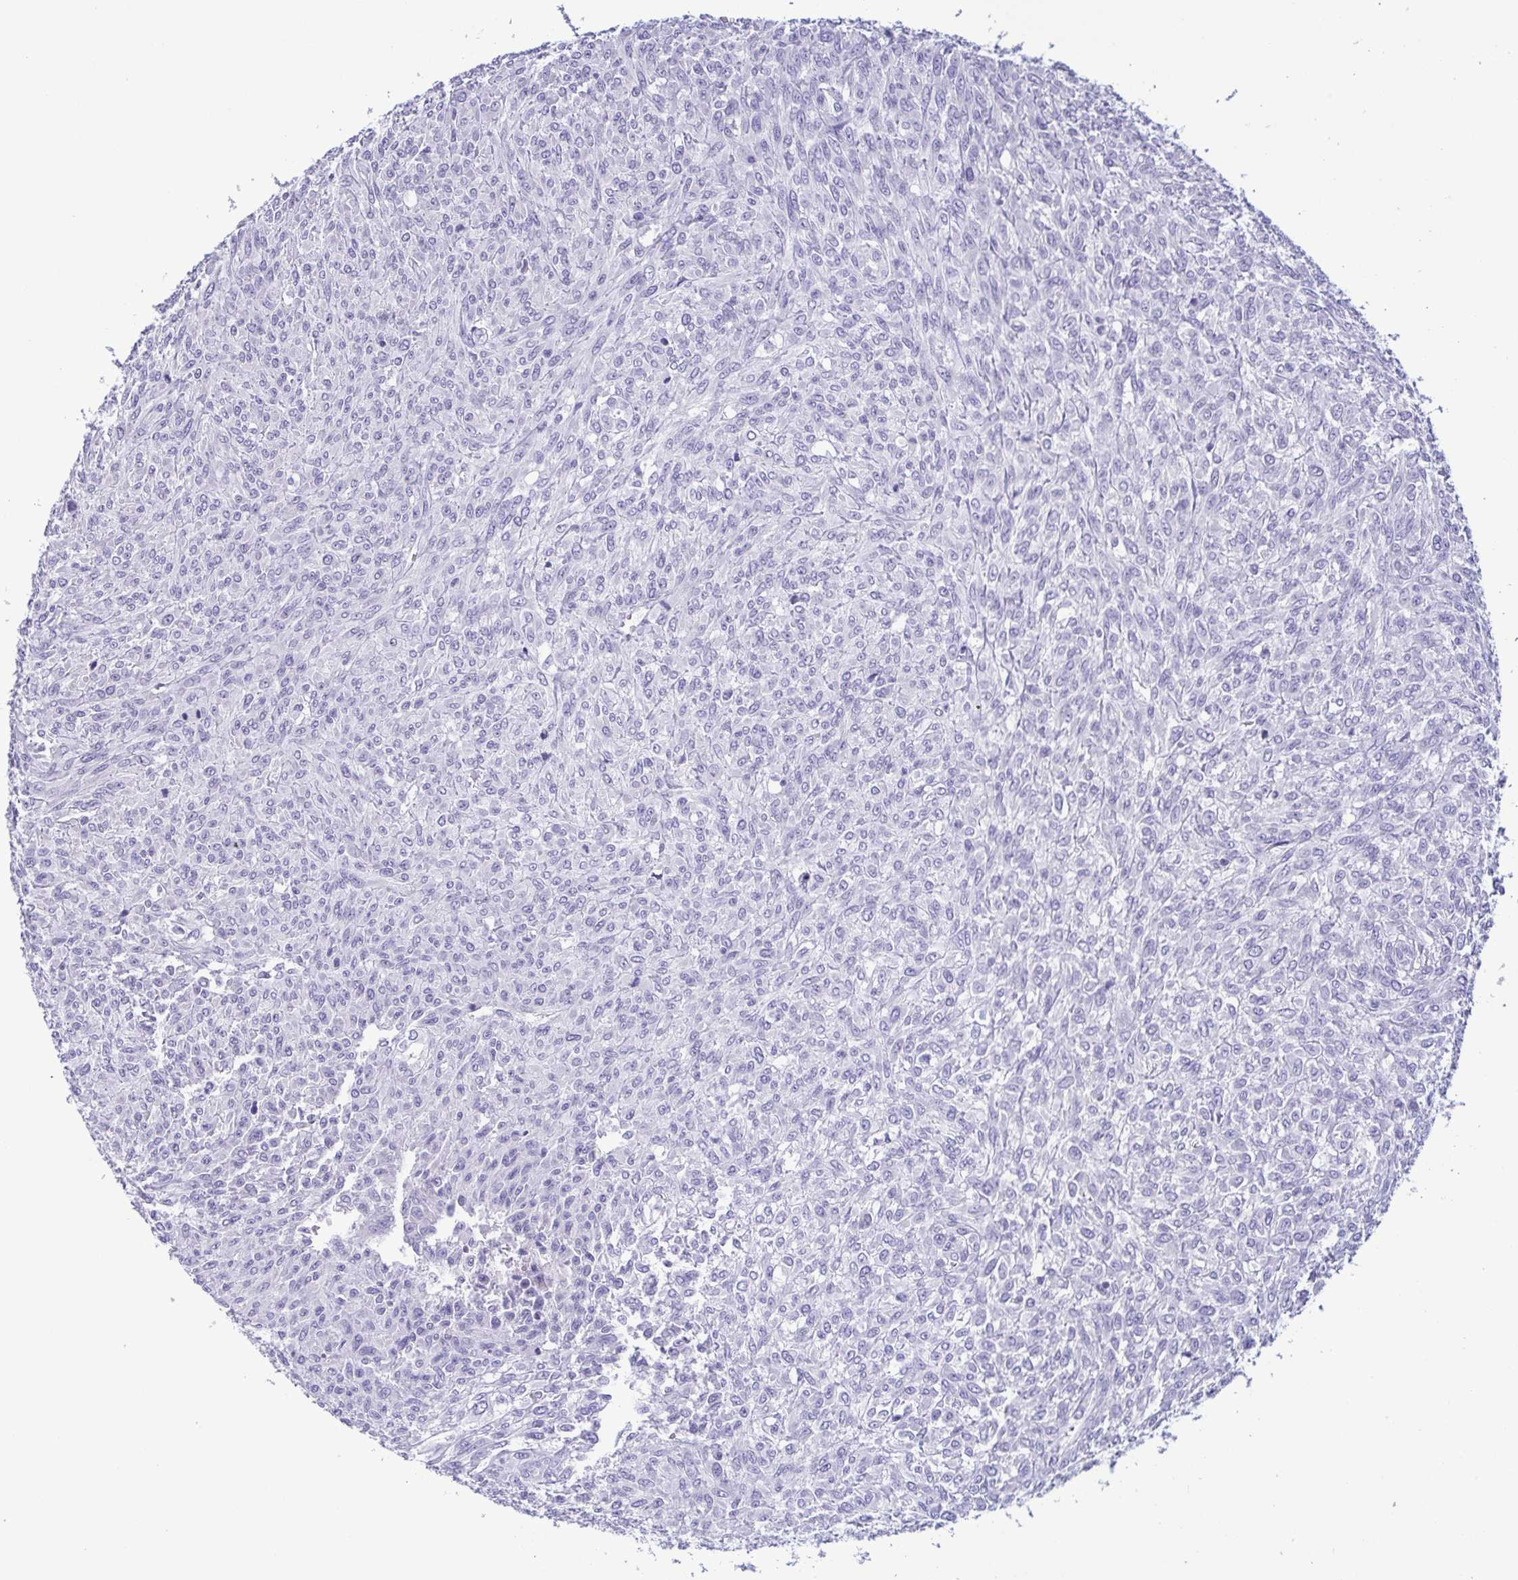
{"staining": {"intensity": "negative", "quantity": "none", "location": "none"}, "tissue": "renal cancer", "cell_type": "Tumor cells", "image_type": "cancer", "snomed": [{"axis": "morphology", "description": "Adenocarcinoma, NOS"}, {"axis": "topography", "description": "Kidney"}], "caption": "Micrograph shows no significant protein positivity in tumor cells of renal adenocarcinoma. (DAB (3,3'-diaminobenzidine) immunohistochemistry visualized using brightfield microscopy, high magnification).", "gene": "MYL7", "patient": {"sex": "male", "age": 58}}